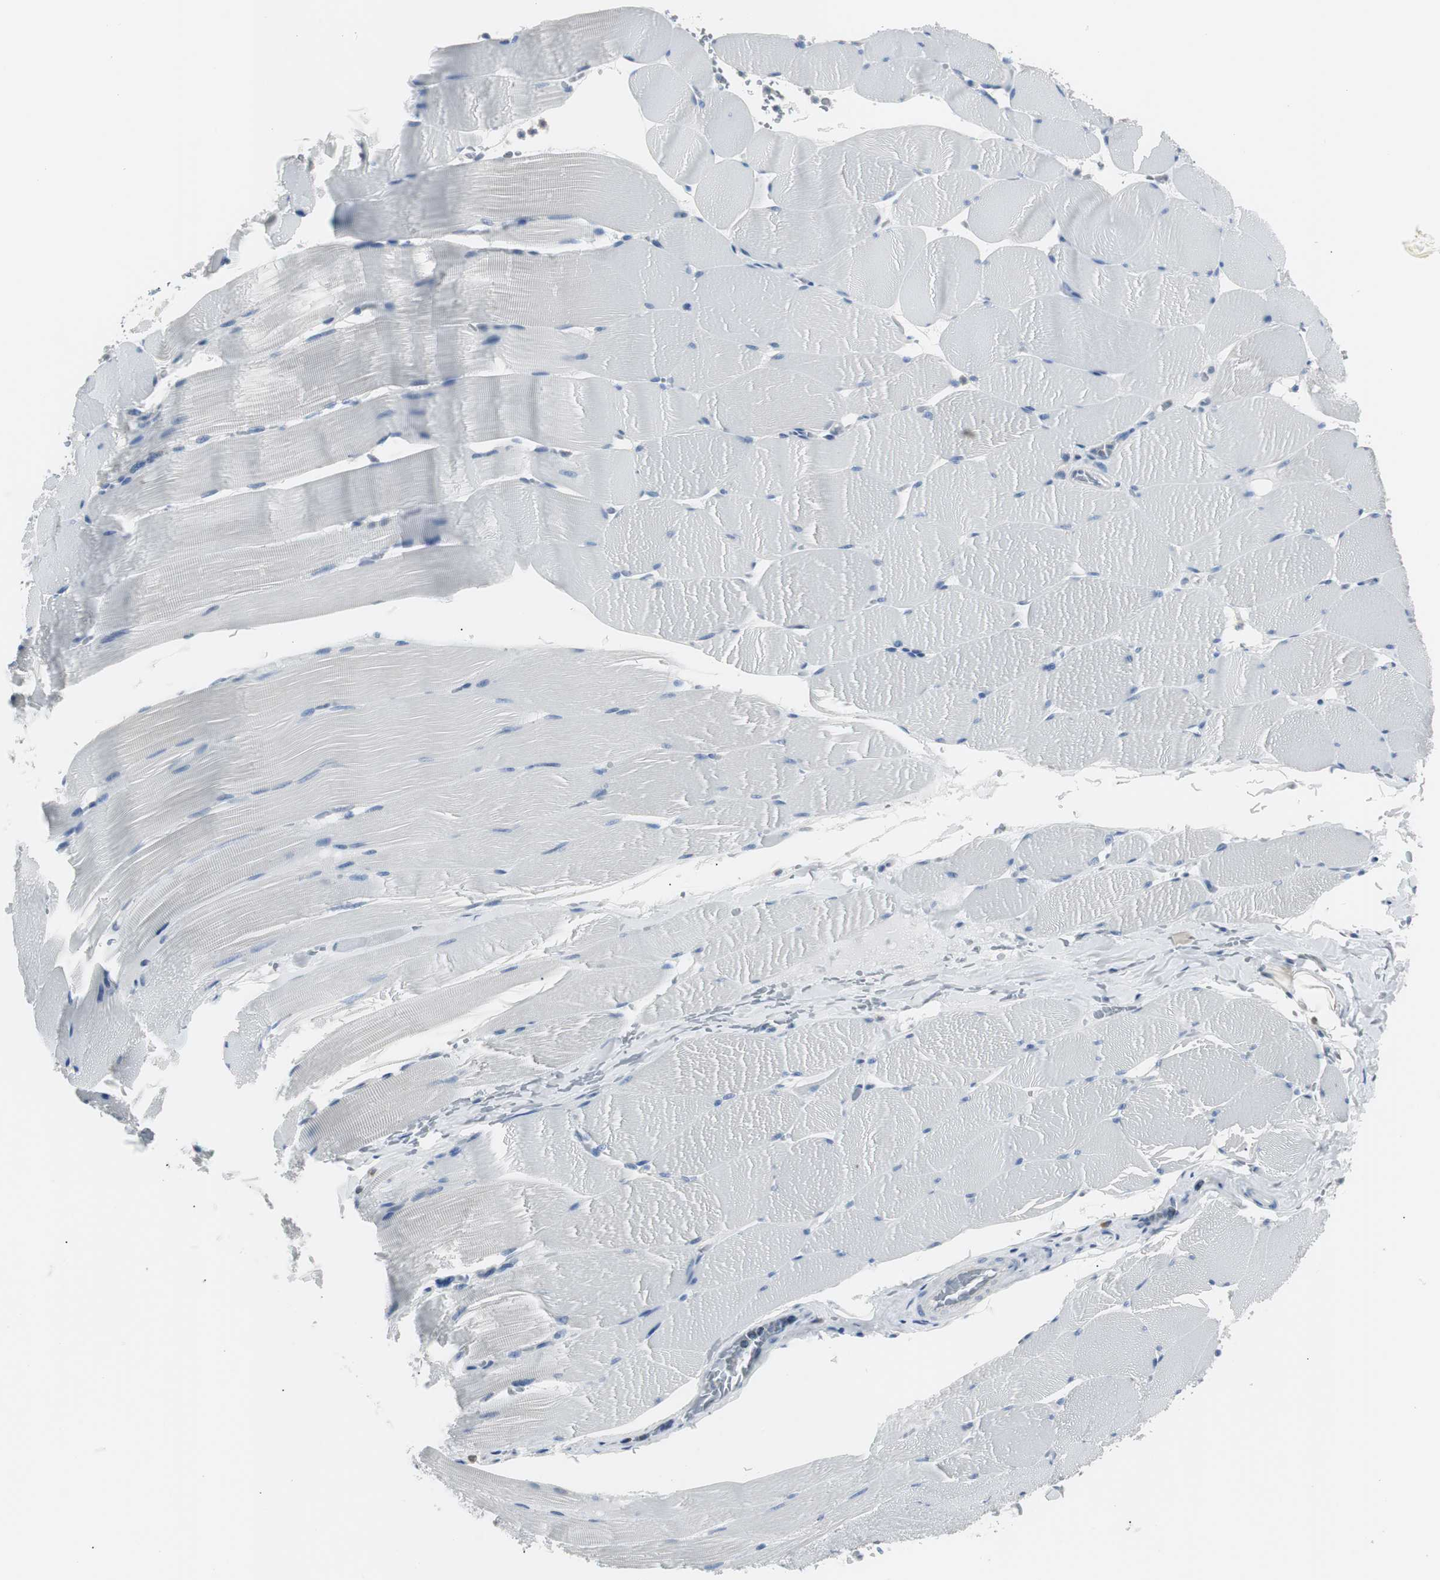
{"staining": {"intensity": "negative", "quantity": "none", "location": "none"}, "tissue": "skeletal muscle", "cell_type": "Myocytes", "image_type": "normal", "snomed": [{"axis": "morphology", "description": "Normal tissue, NOS"}, {"axis": "topography", "description": "Skeletal muscle"}], "caption": "IHC image of unremarkable skeletal muscle: human skeletal muscle stained with DAB exhibits no significant protein expression in myocytes.", "gene": "RASA1", "patient": {"sex": "male", "age": 62}}